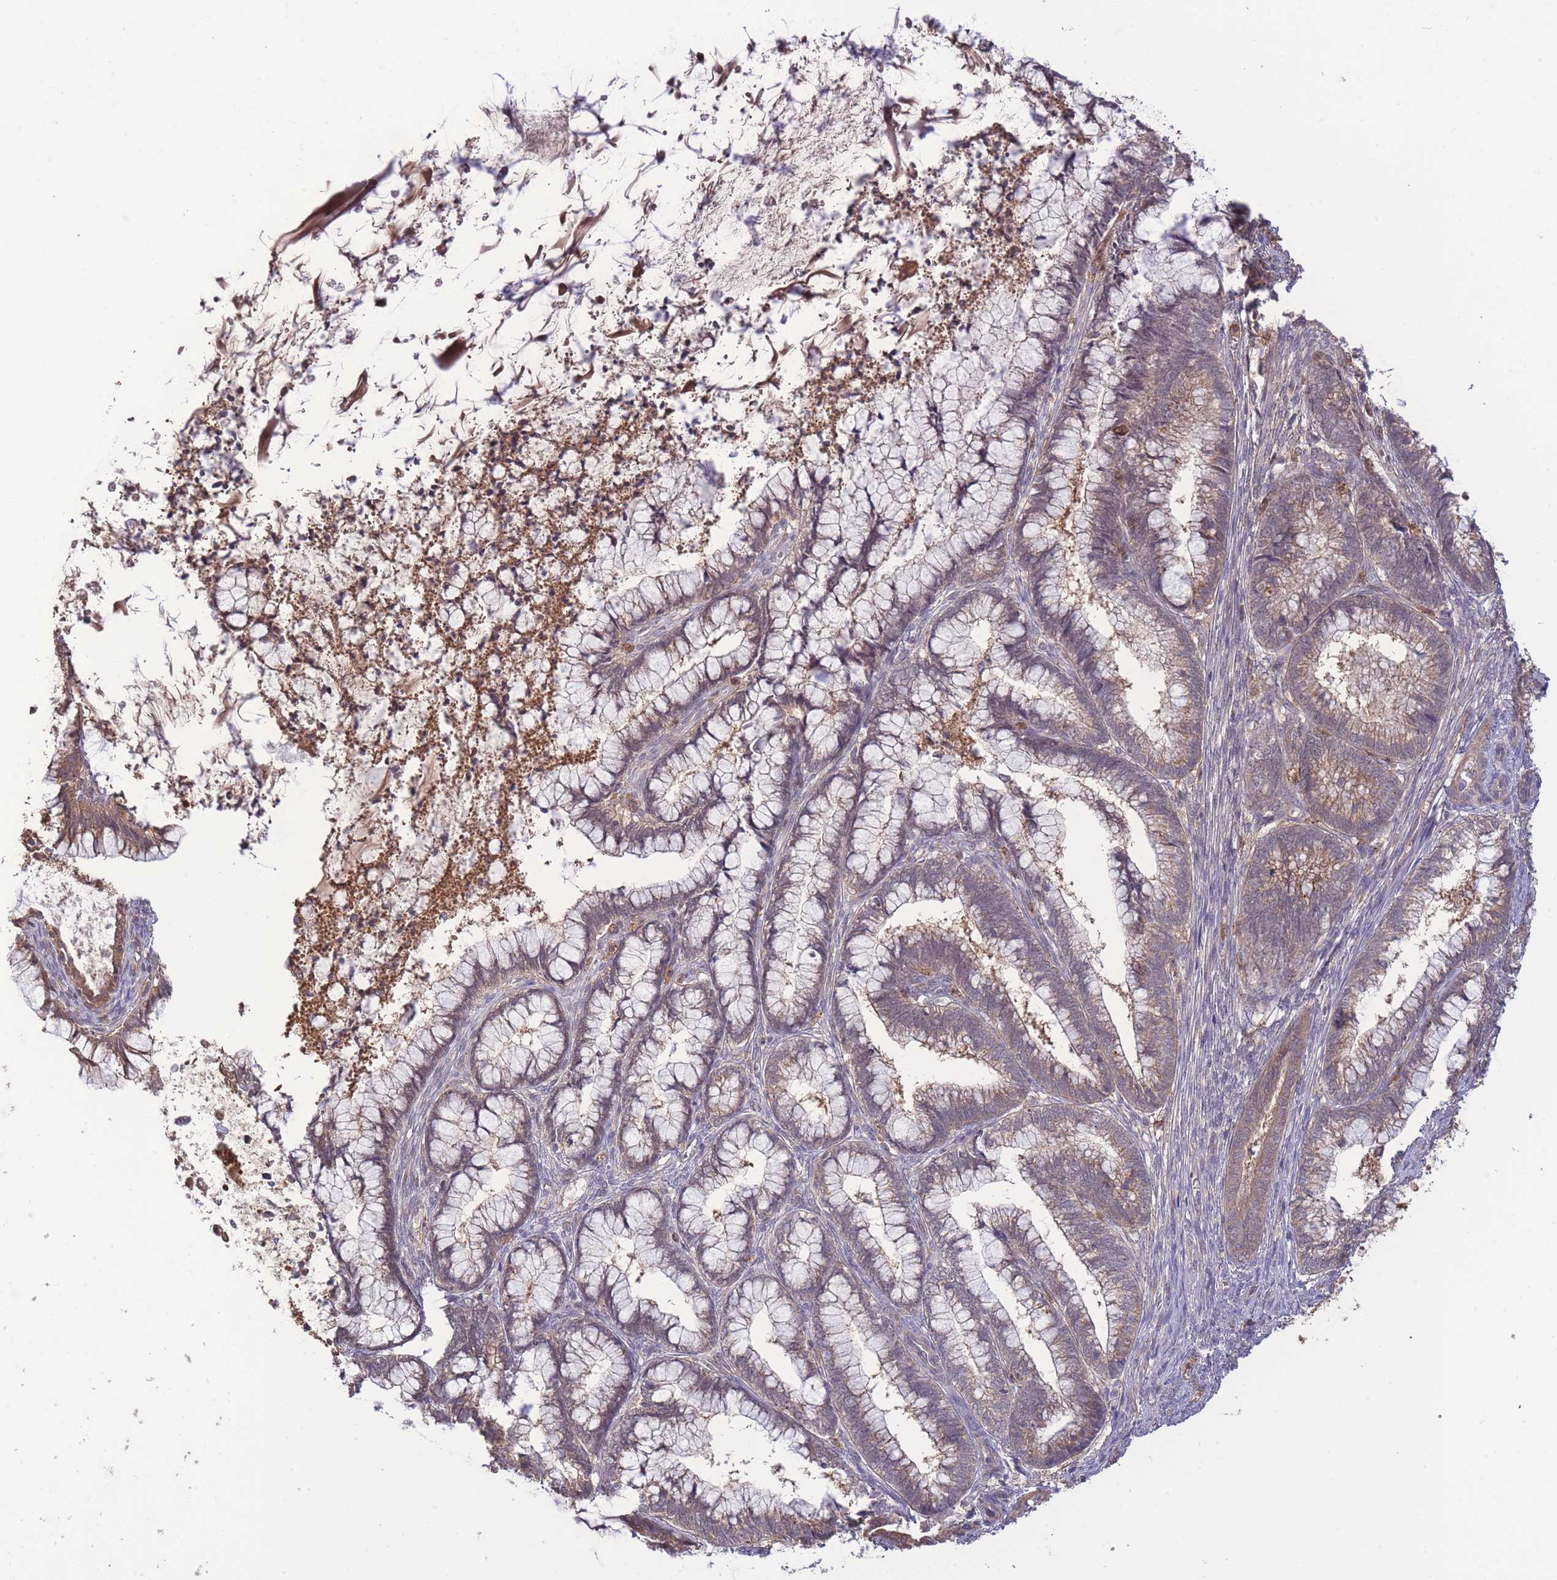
{"staining": {"intensity": "weak", "quantity": "<25%", "location": "cytoplasmic/membranous"}, "tissue": "cervical cancer", "cell_type": "Tumor cells", "image_type": "cancer", "snomed": [{"axis": "morphology", "description": "Adenocarcinoma, NOS"}, {"axis": "topography", "description": "Cervix"}], "caption": "A high-resolution histopathology image shows IHC staining of cervical adenocarcinoma, which reveals no significant positivity in tumor cells.", "gene": "ZNF304", "patient": {"sex": "female", "age": 44}}